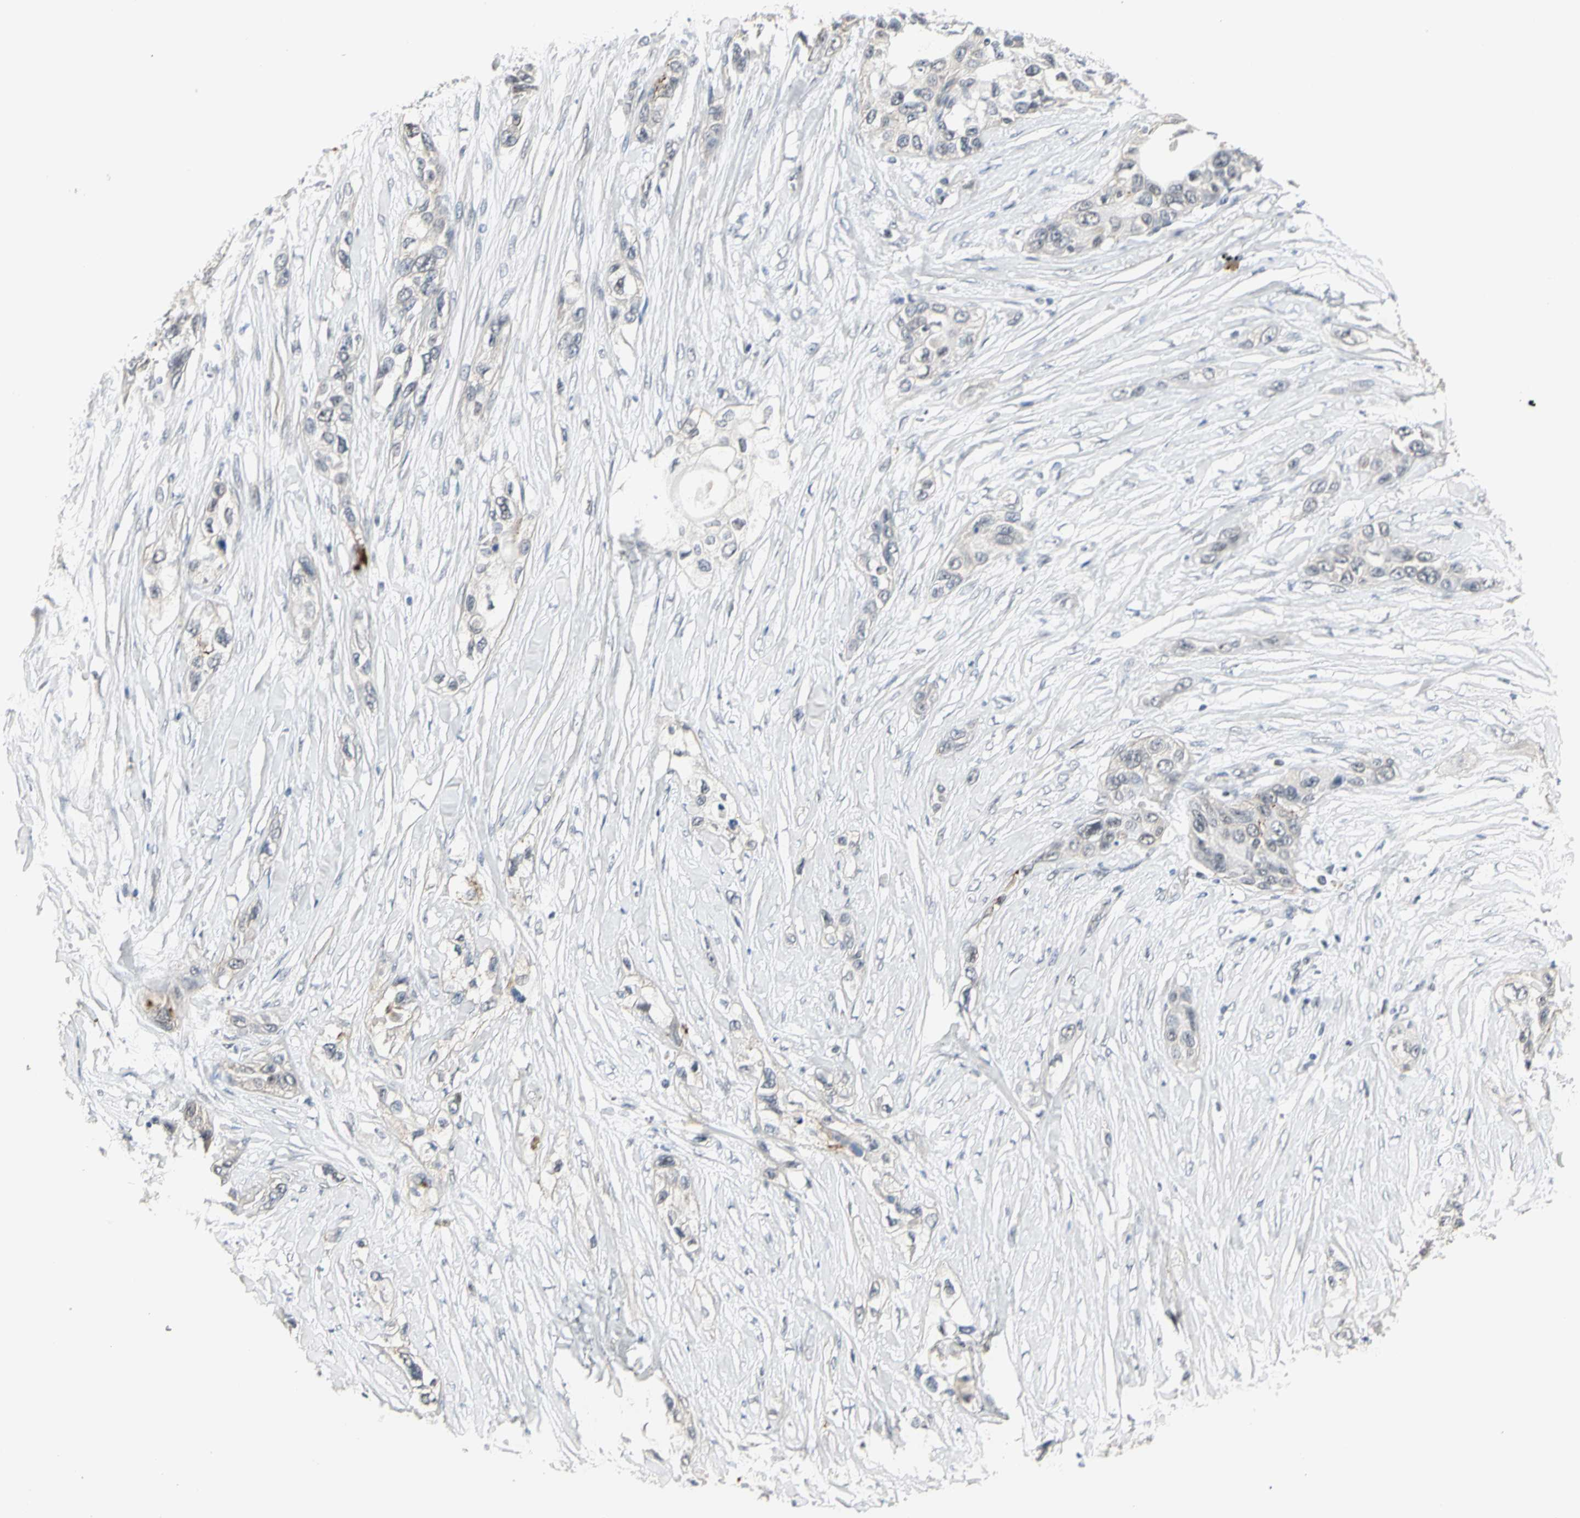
{"staining": {"intensity": "negative", "quantity": "none", "location": "none"}, "tissue": "pancreatic cancer", "cell_type": "Tumor cells", "image_type": "cancer", "snomed": [{"axis": "morphology", "description": "Adenocarcinoma, NOS"}, {"axis": "topography", "description": "Pancreas"}], "caption": "There is no significant expression in tumor cells of pancreatic cancer. (DAB (3,3'-diaminobenzidine) immunohistochemistry with hematoxylin counter stain).", "gene": "GREM1", "patient": {"sex": "female", "age": 70}}